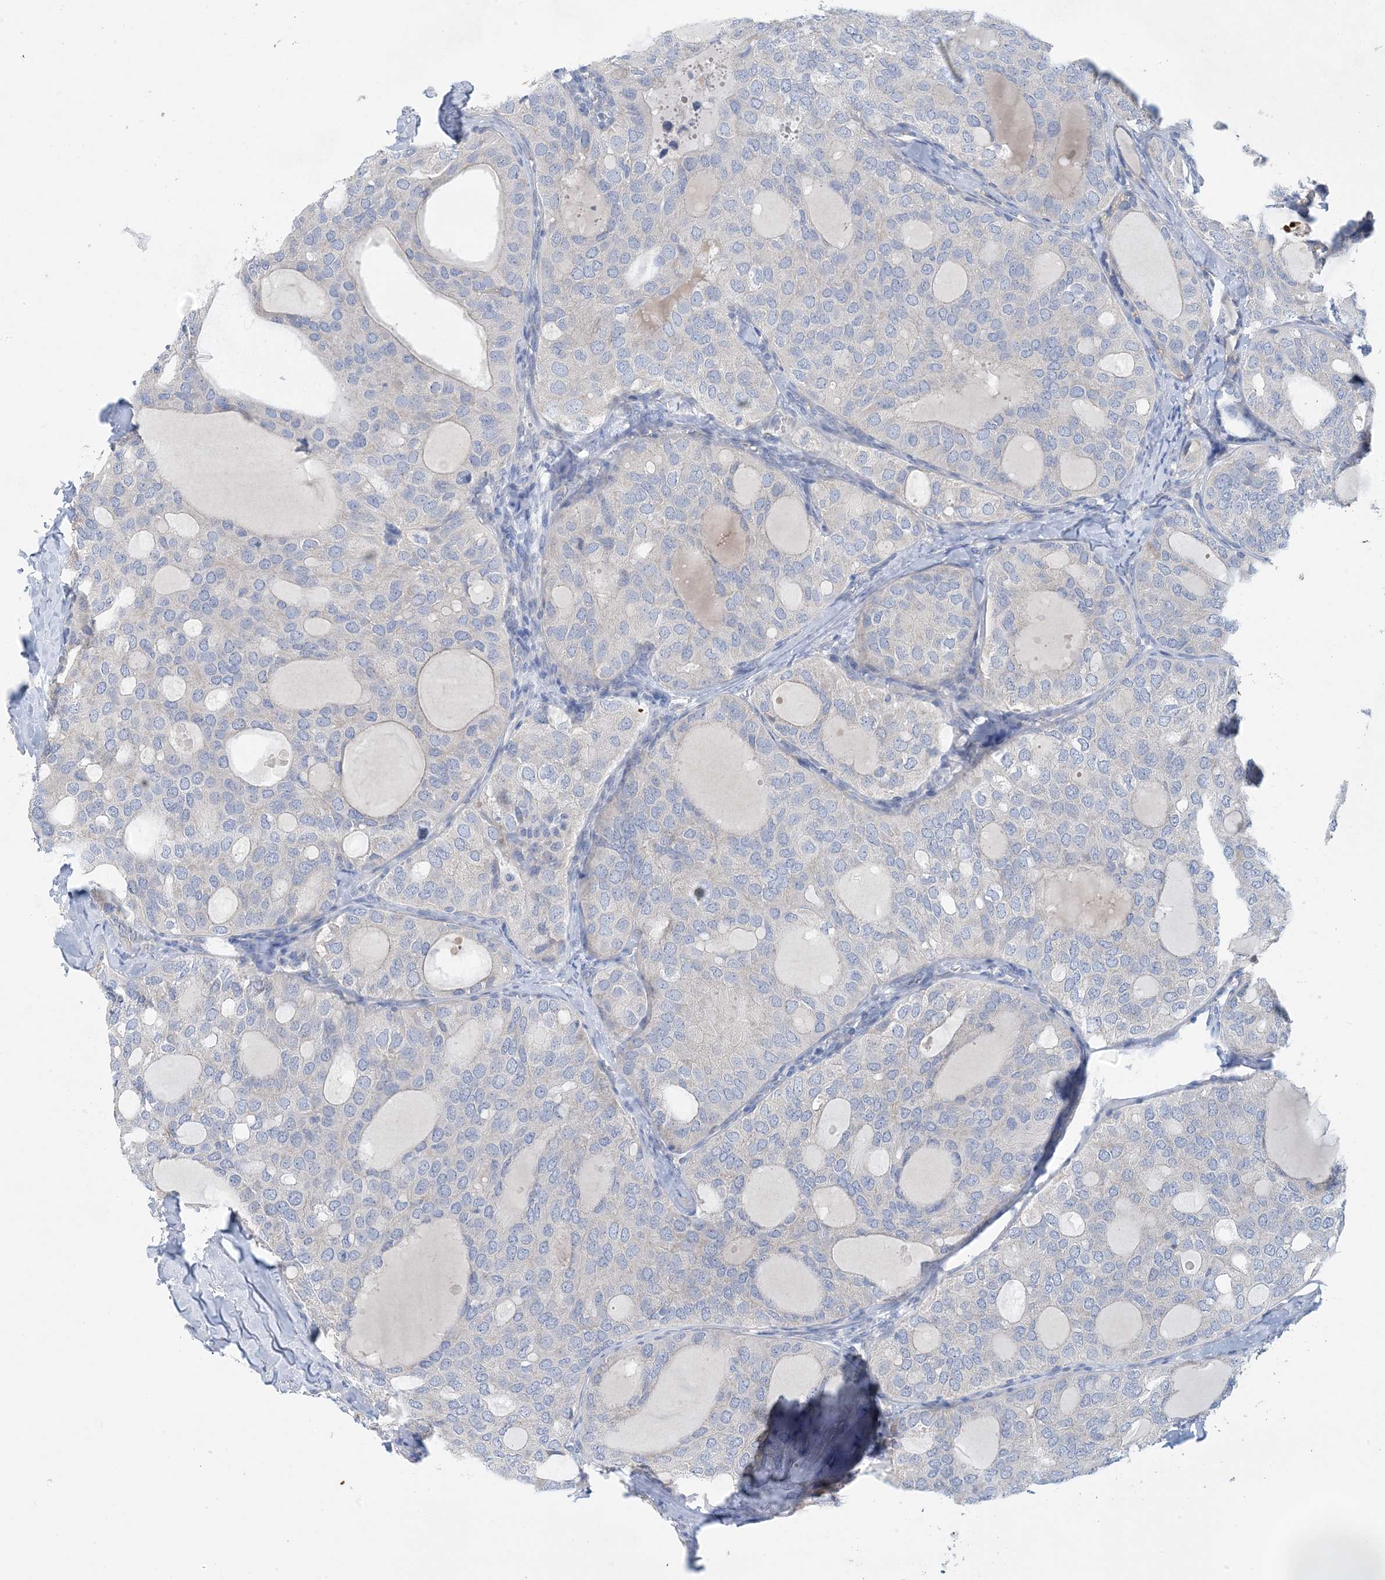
{"staining": {"intensity": "negative", "quantity": "none", "location": "none"}, "tissue": "thyroid cancer", "cell_type": "Tumor cells", "image_type": "cancer", "snomed": [{"axis": "morphology", "description": "Follicular adenoma carcinoma, NOS"}, {"axis": "topography", "description": "Thyroid gland"}], "caption": "Tumor cells are negative for brown protein staining in thyroid follicular adenoma carcinoma.", "gene": "ZCCHC18", "patient": {"sex": "male", "age": 75}}